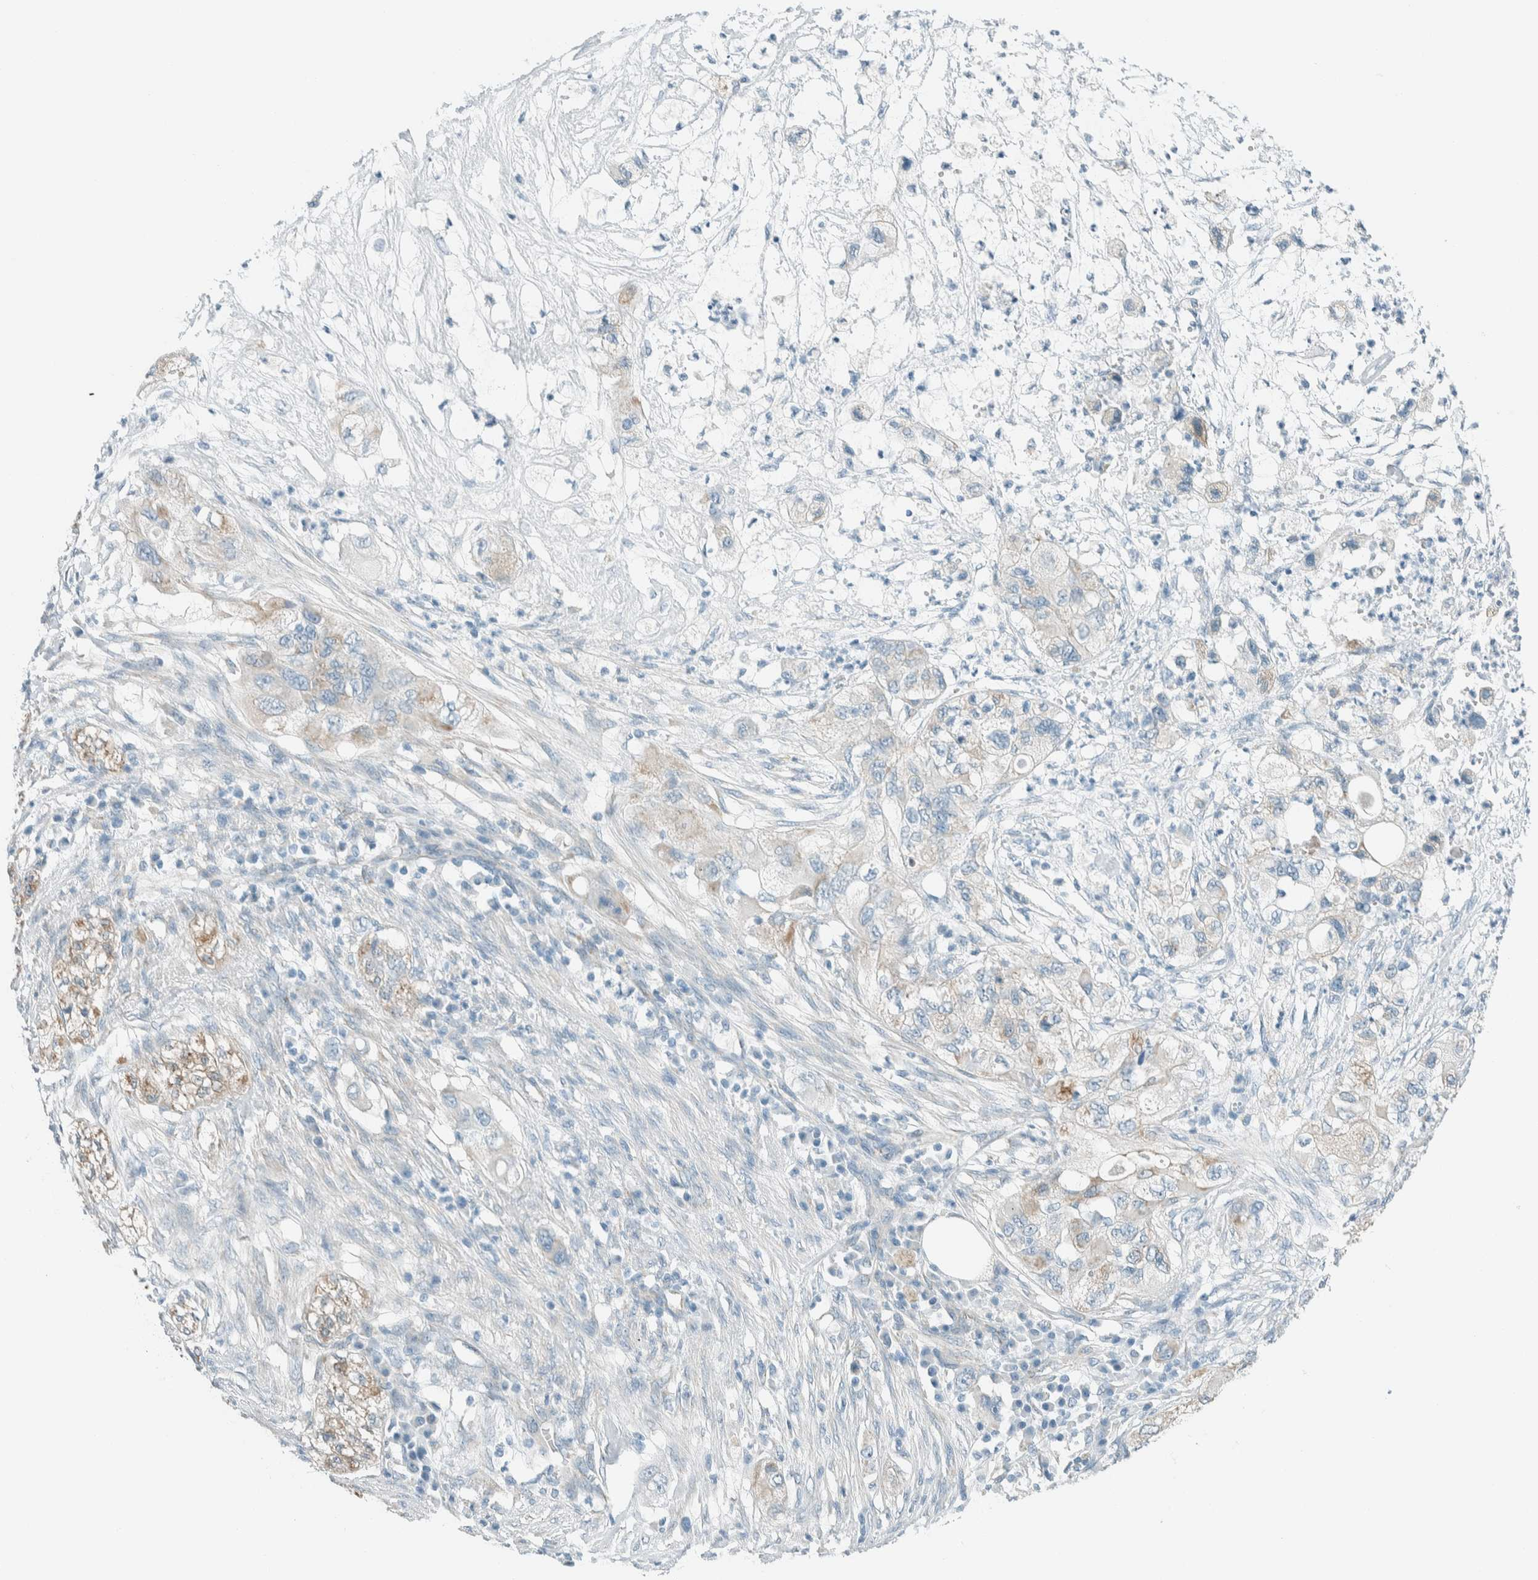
{"staining": {"intensity": "weak", "quantity": "25%-75%", "location": "cytoplasmic/membranous"}, "tissue": "pancreatic cancer", "cell_type": "Tumor cells", "image_type": "cancer", "snomed": [{"axis": "morphology", "description": "Adenocarcinoma, NOS"}, {"axis": "topography", "description": "Pancreas"}], "caption": "This is a micrograph of IHC staining of adenocarcinoma (pancreatic), which shows weak expression in the cytoplasmic/membranous of tumor cells.", "gene": "ALDH7A1", "patient": {"sex": "female", "age": 78}}